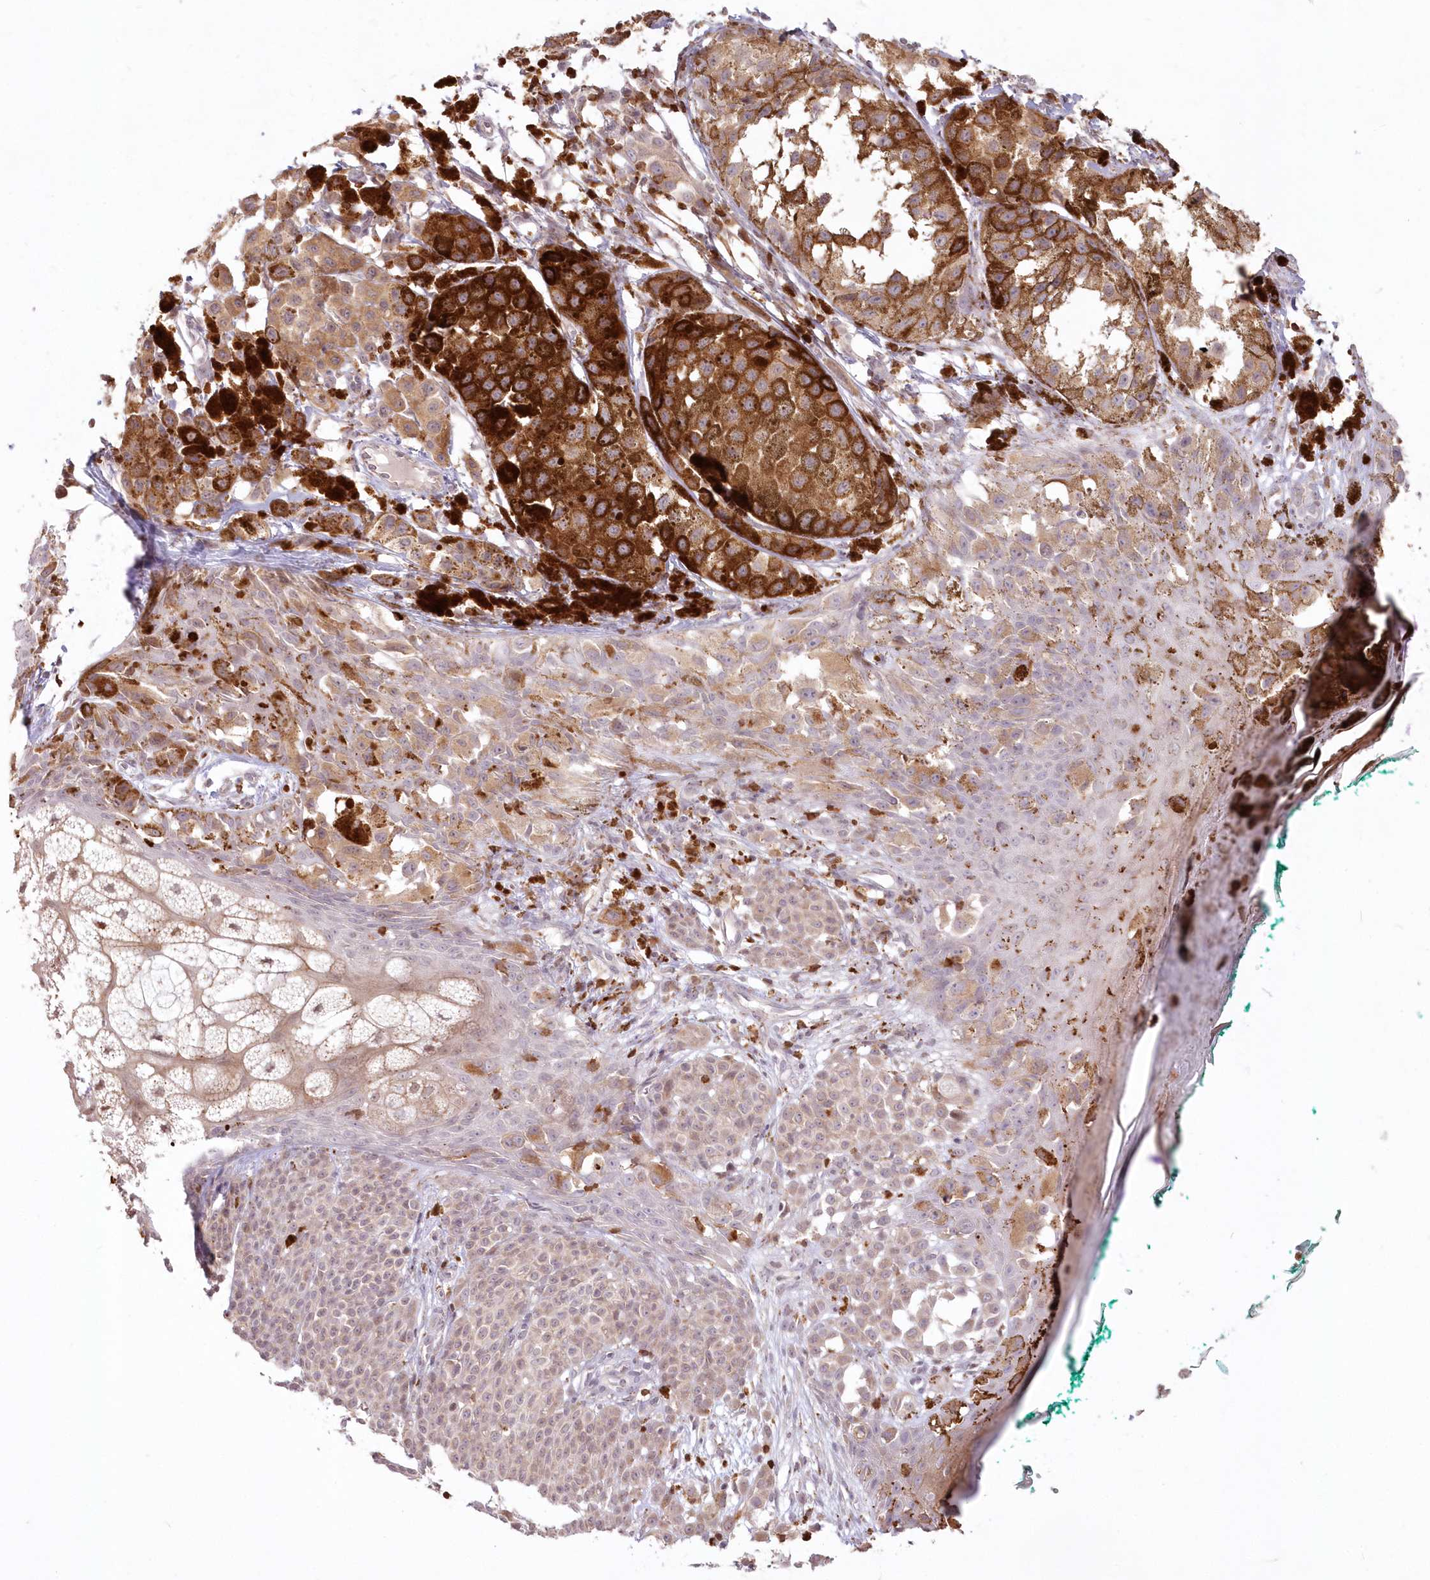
{"staining": {"intensity": "strong", "quantity": "<25%", "location": "cytoplasmic/membranous"}, "tissue": "melanoma", "cell_type": "Tumor cells", "image_type": "cancer", "snomed": [{"axis": "morphology", "description": "Malignant melanoma, NOS"}, {"axis": "topography", "description": "Skin of leg"}], "caption": "Brown immunohistochemical staining in human malignant melanoma reveals strong cytoplasmic/membranous positivity in approximately <25% of tumor cells.", "gene": "MTMR3", "patient": {"sex": "female", "age": 72}}